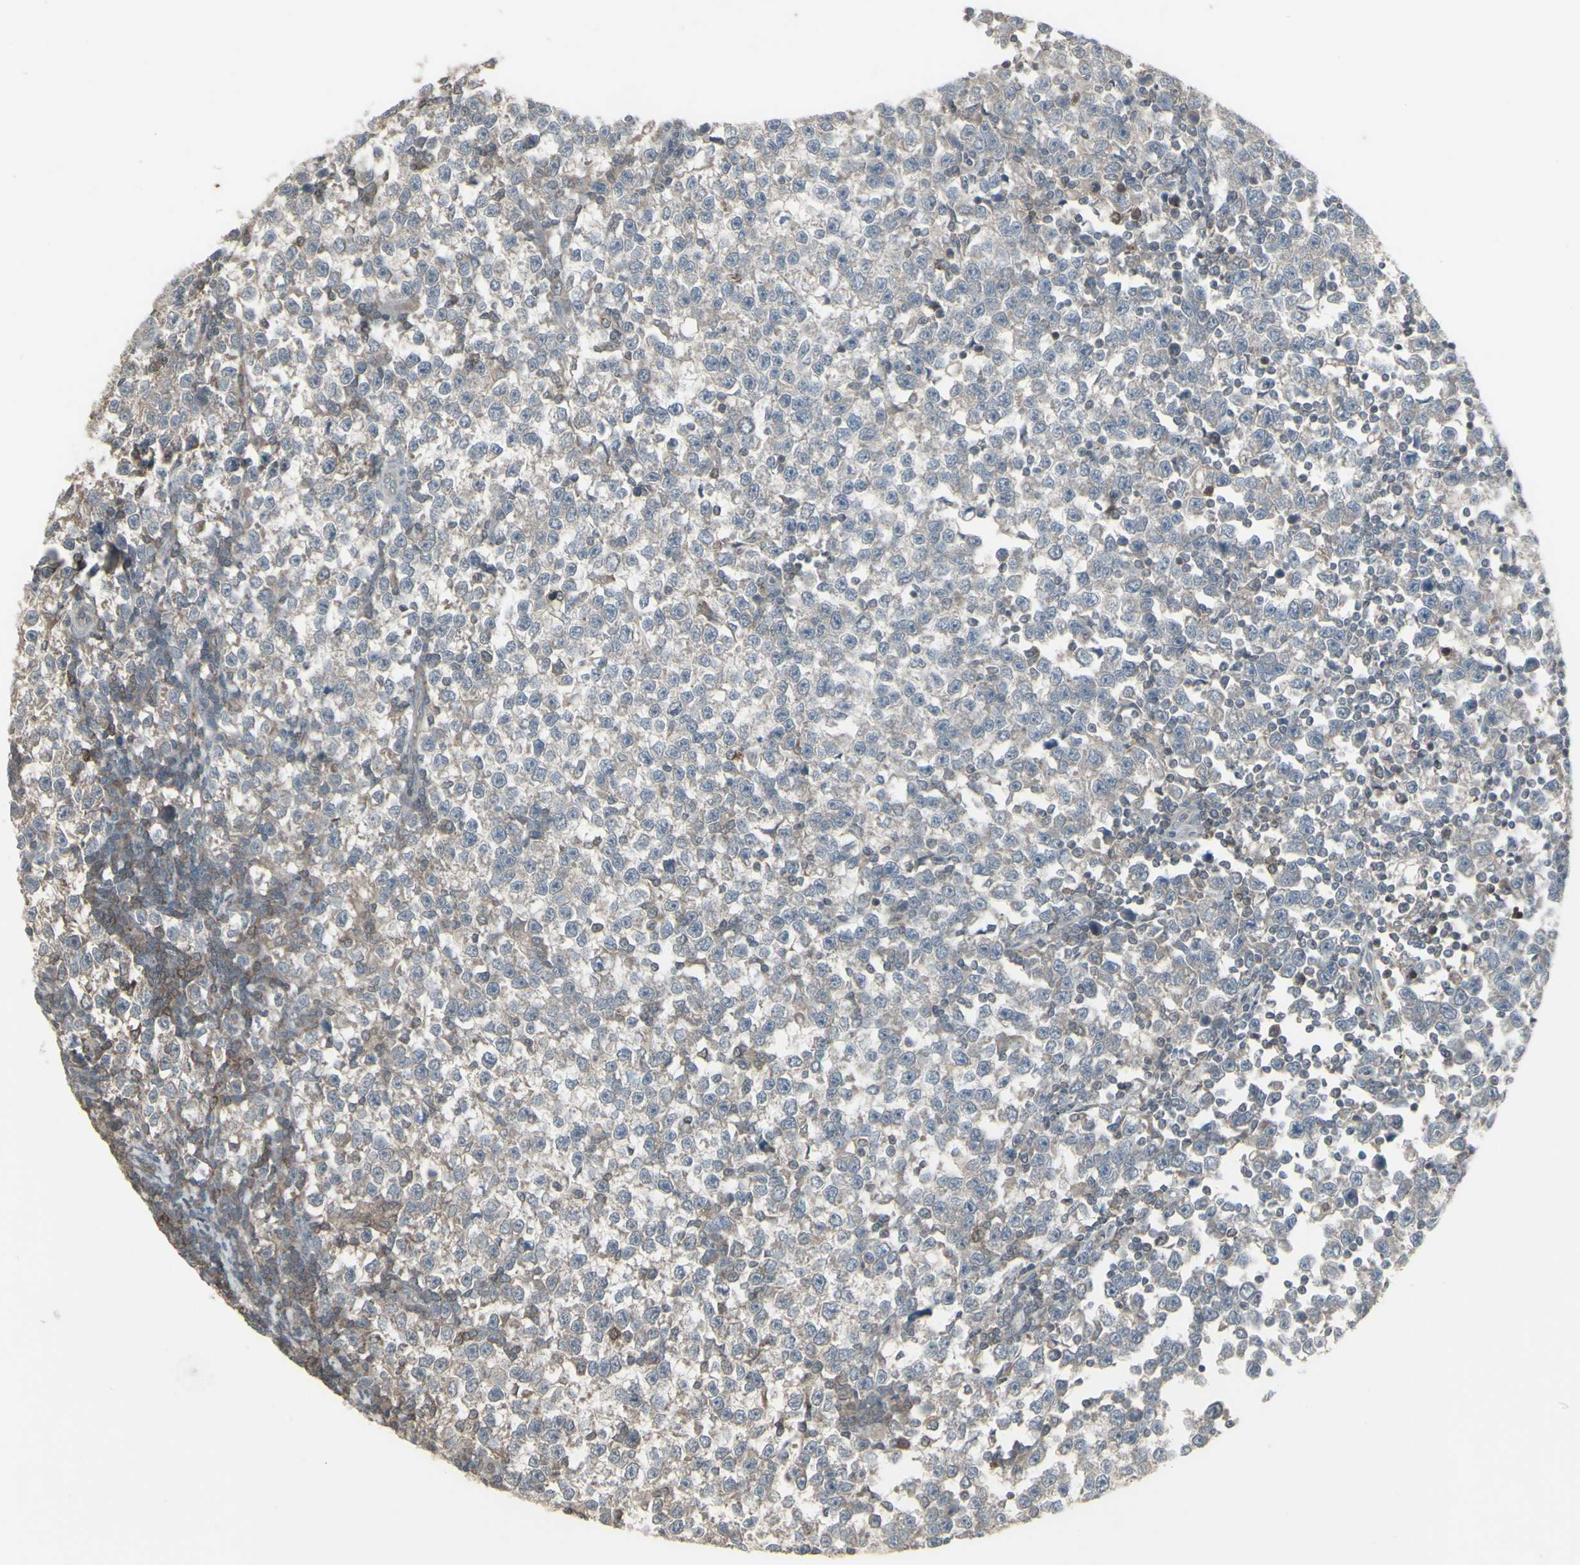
{"staining": {"intensity": "negative", "quantity": "none", "location": "none"}, "tissue": "testis cancer", "cell_type": "Tumor cells", "image_type": "cancer", "snomed": [{"axis": "morphology", "description": "Seminoma, NOS"}, {"axis": "topography", "description": "Testis"}], "caption": "DAB immunohistochemical staining of human testis cancer displays no significant positivity in tumor cells.", "gene": "CSK", "patient": {"sex": "male", "age": 43}}